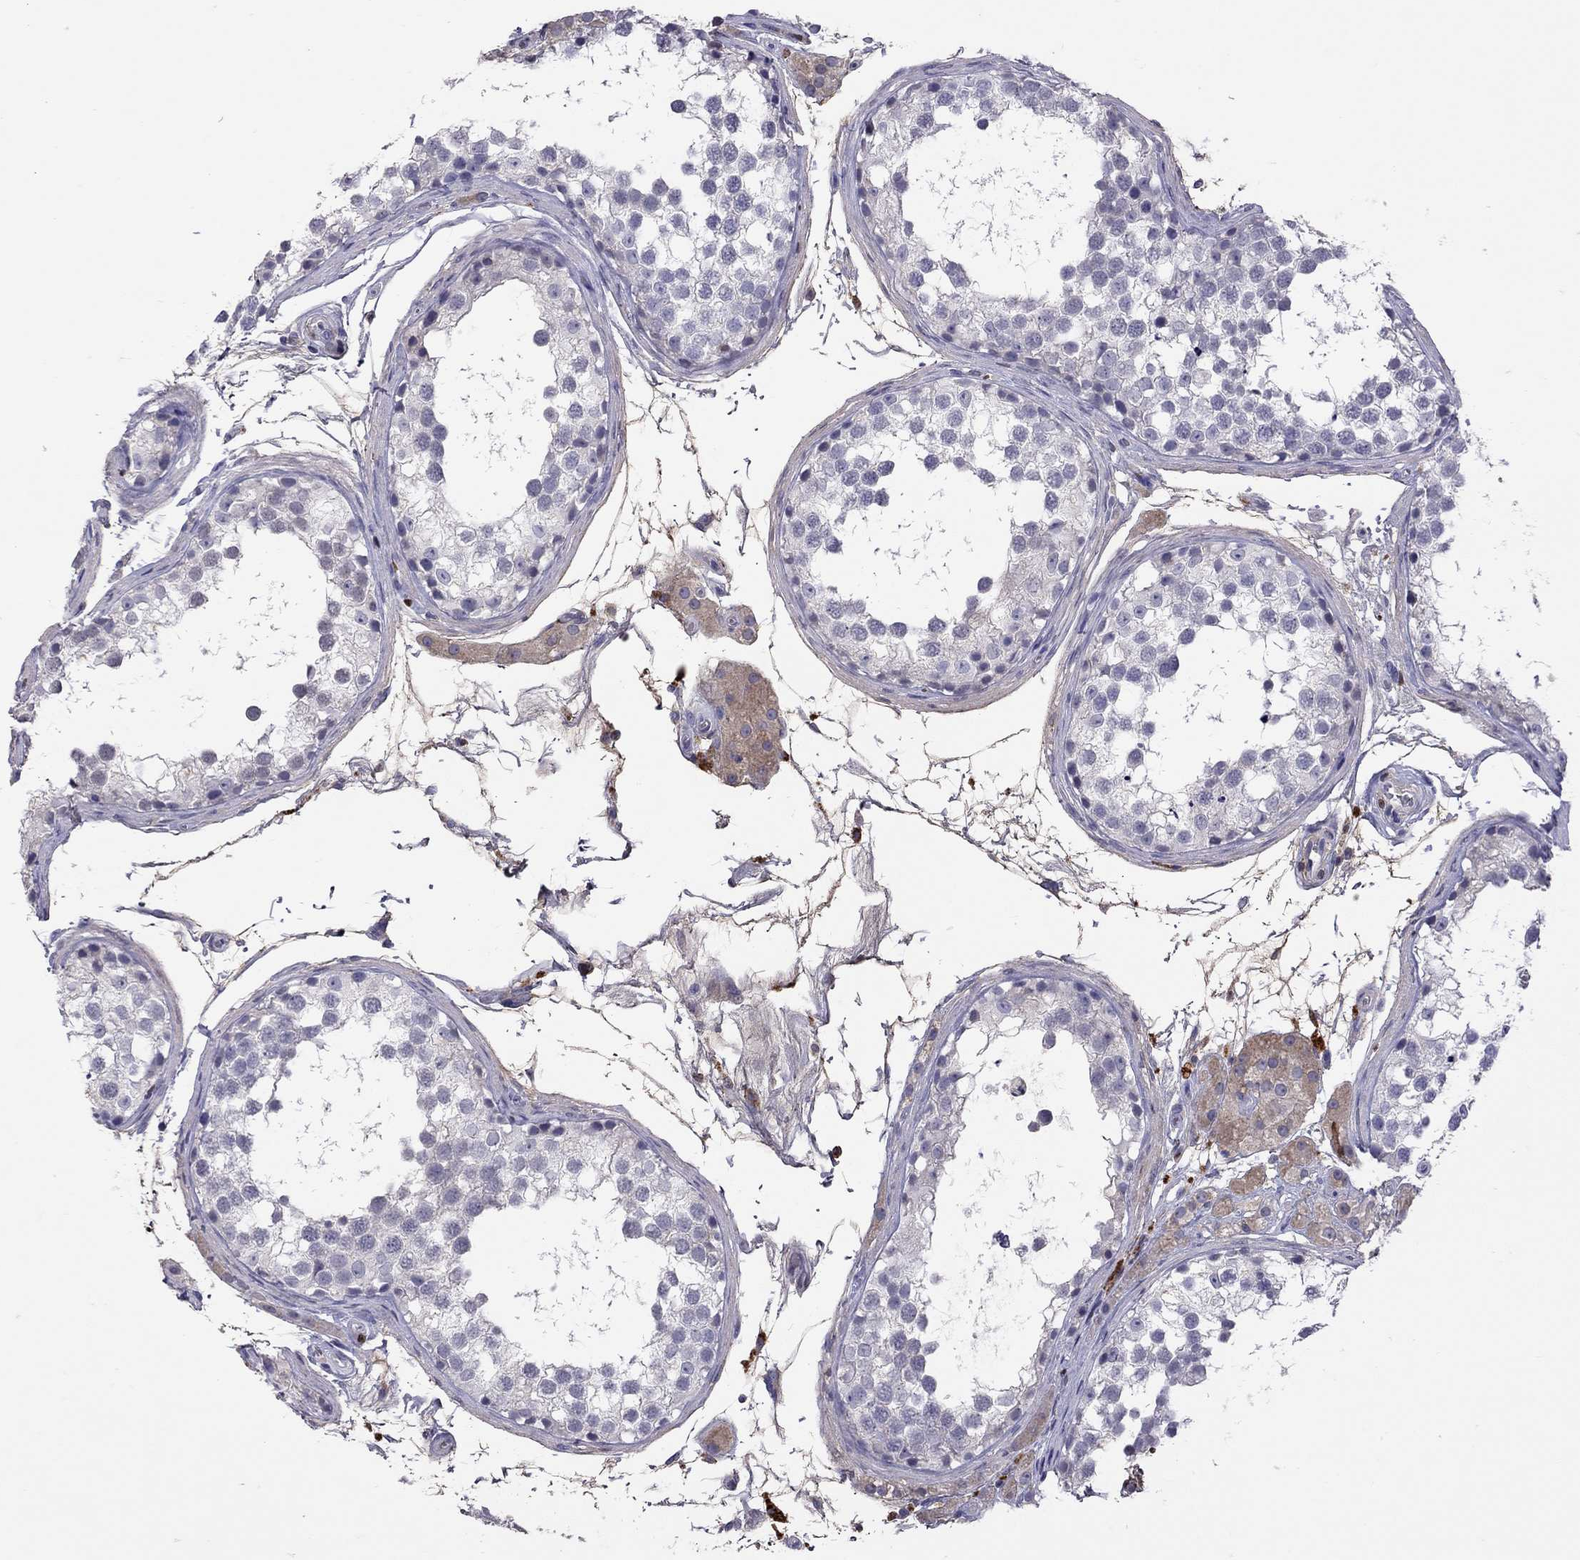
{"staining": {"intensity": "moderate", "quantity": "<25%", "location": "nuclear"}, "tissue": "testis", "cell_type": "Cells in seminiferous ducts", "image_type": "normal", "snomed": [{"axis": "morphology", "description": "Normal tissue, NOS"}, {"axis": "morphology", "description": "Seminoma, NOS"}, {"axis": "topography", "description": "Testis"}], "caption": "An image of testis stained for a protein demonstrates moderate nuclear brown staining in cells in seminiferous ducts.", "gene": "SERPINA3", "patient": {"sex": "male", "age": 65}}